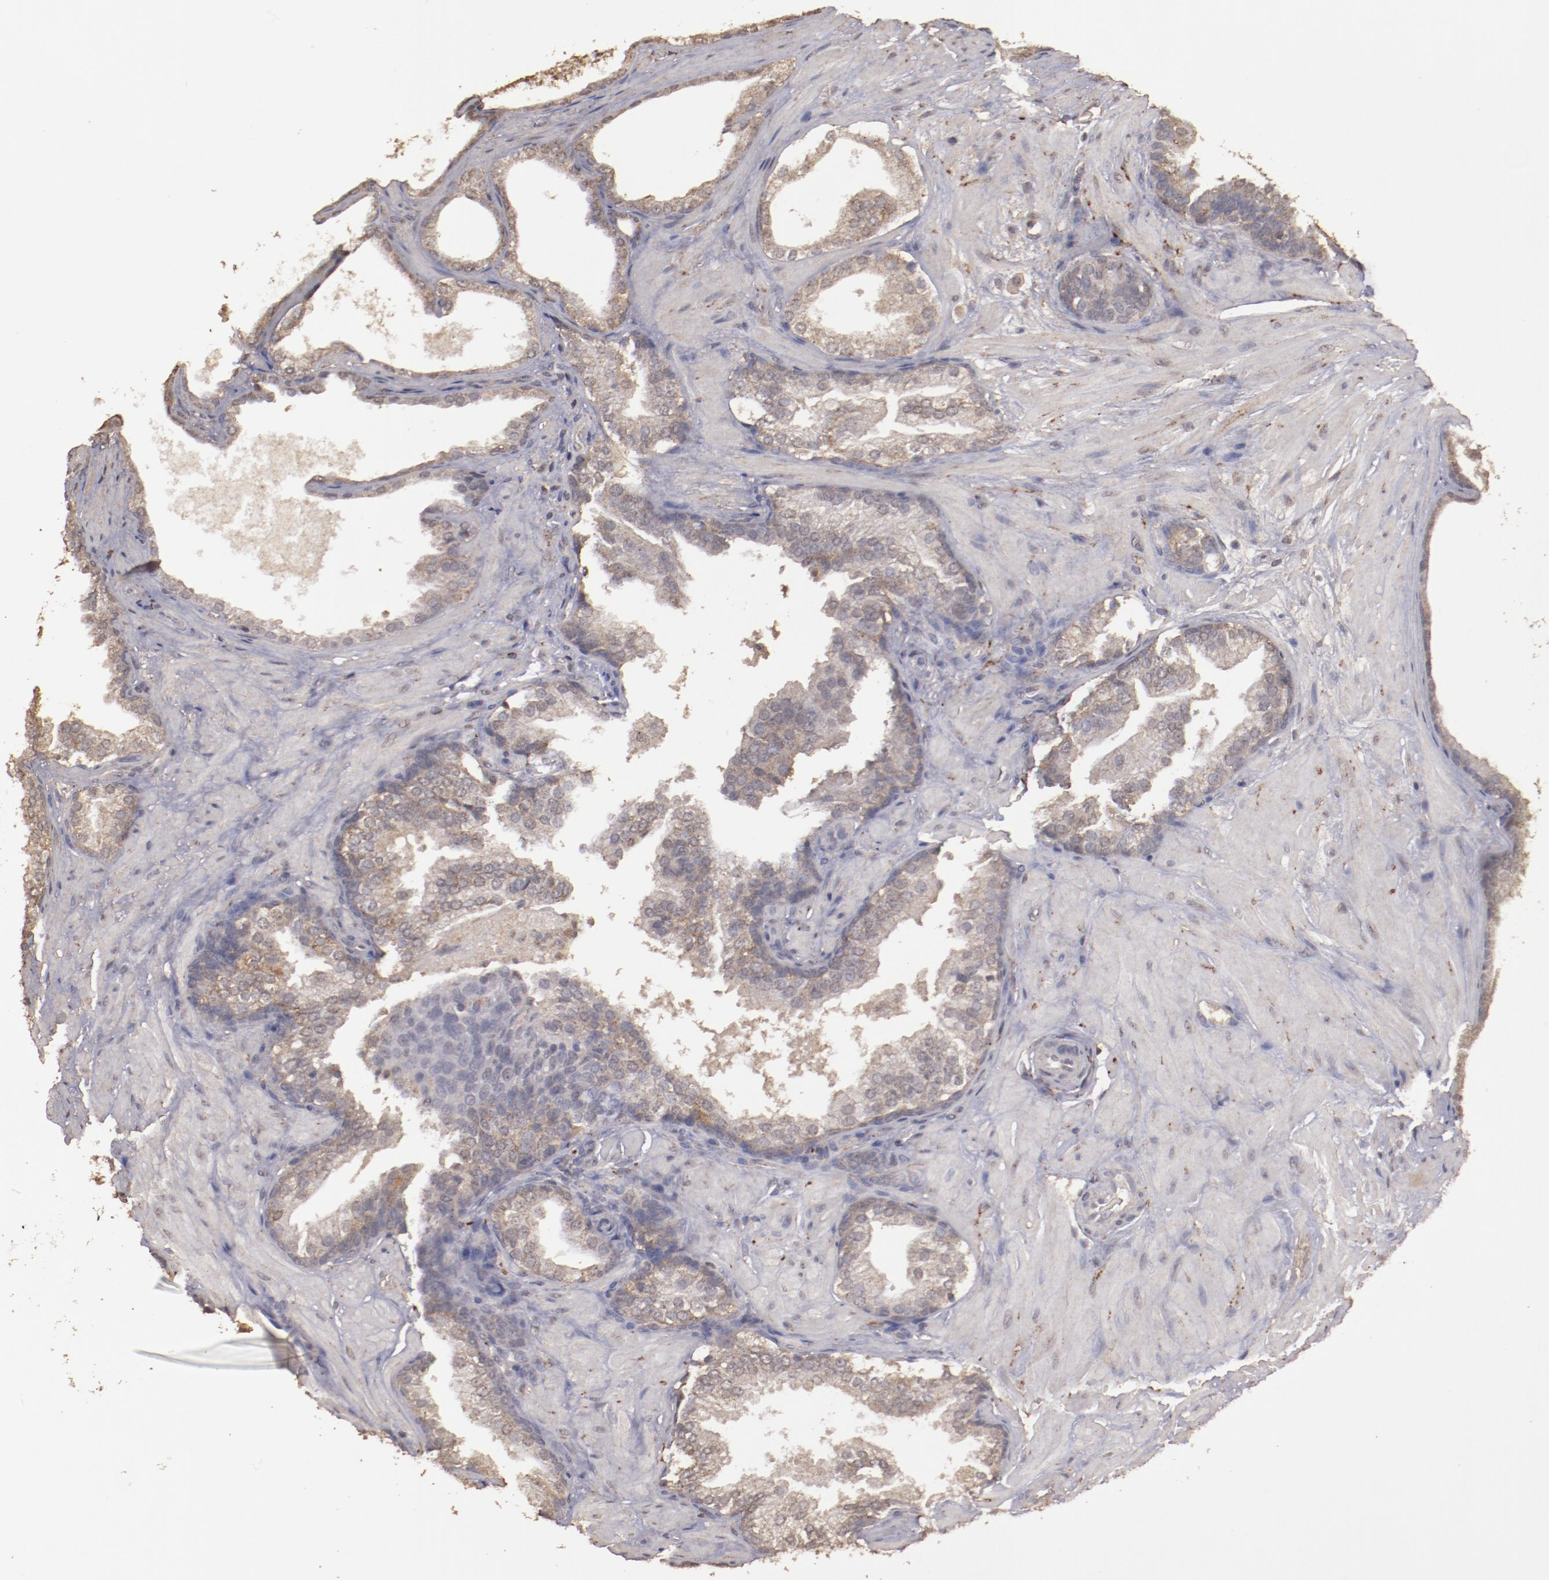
{"staining": {"intensity": "weak", "quantity": ">75%", "location": "cytoplasmic/membranous"}, "tissue": "prostate cancer", "cell_type": "Tumor cells", "image_type": "cancer", "snomed": [{"axis": "morphology", "description": "Adenocarcinoma, Low grade"}, {"axis": "topography", "description": "Prostate"}], "caption": "Immunohistochemistry (IHC) of prostate cancer exhibits low levels of weak cytoplasmic/membranous staining in approximately >75% of tumor cells.", "gene": "FAT1", "patient": {"sex": "male", "age": 69}}